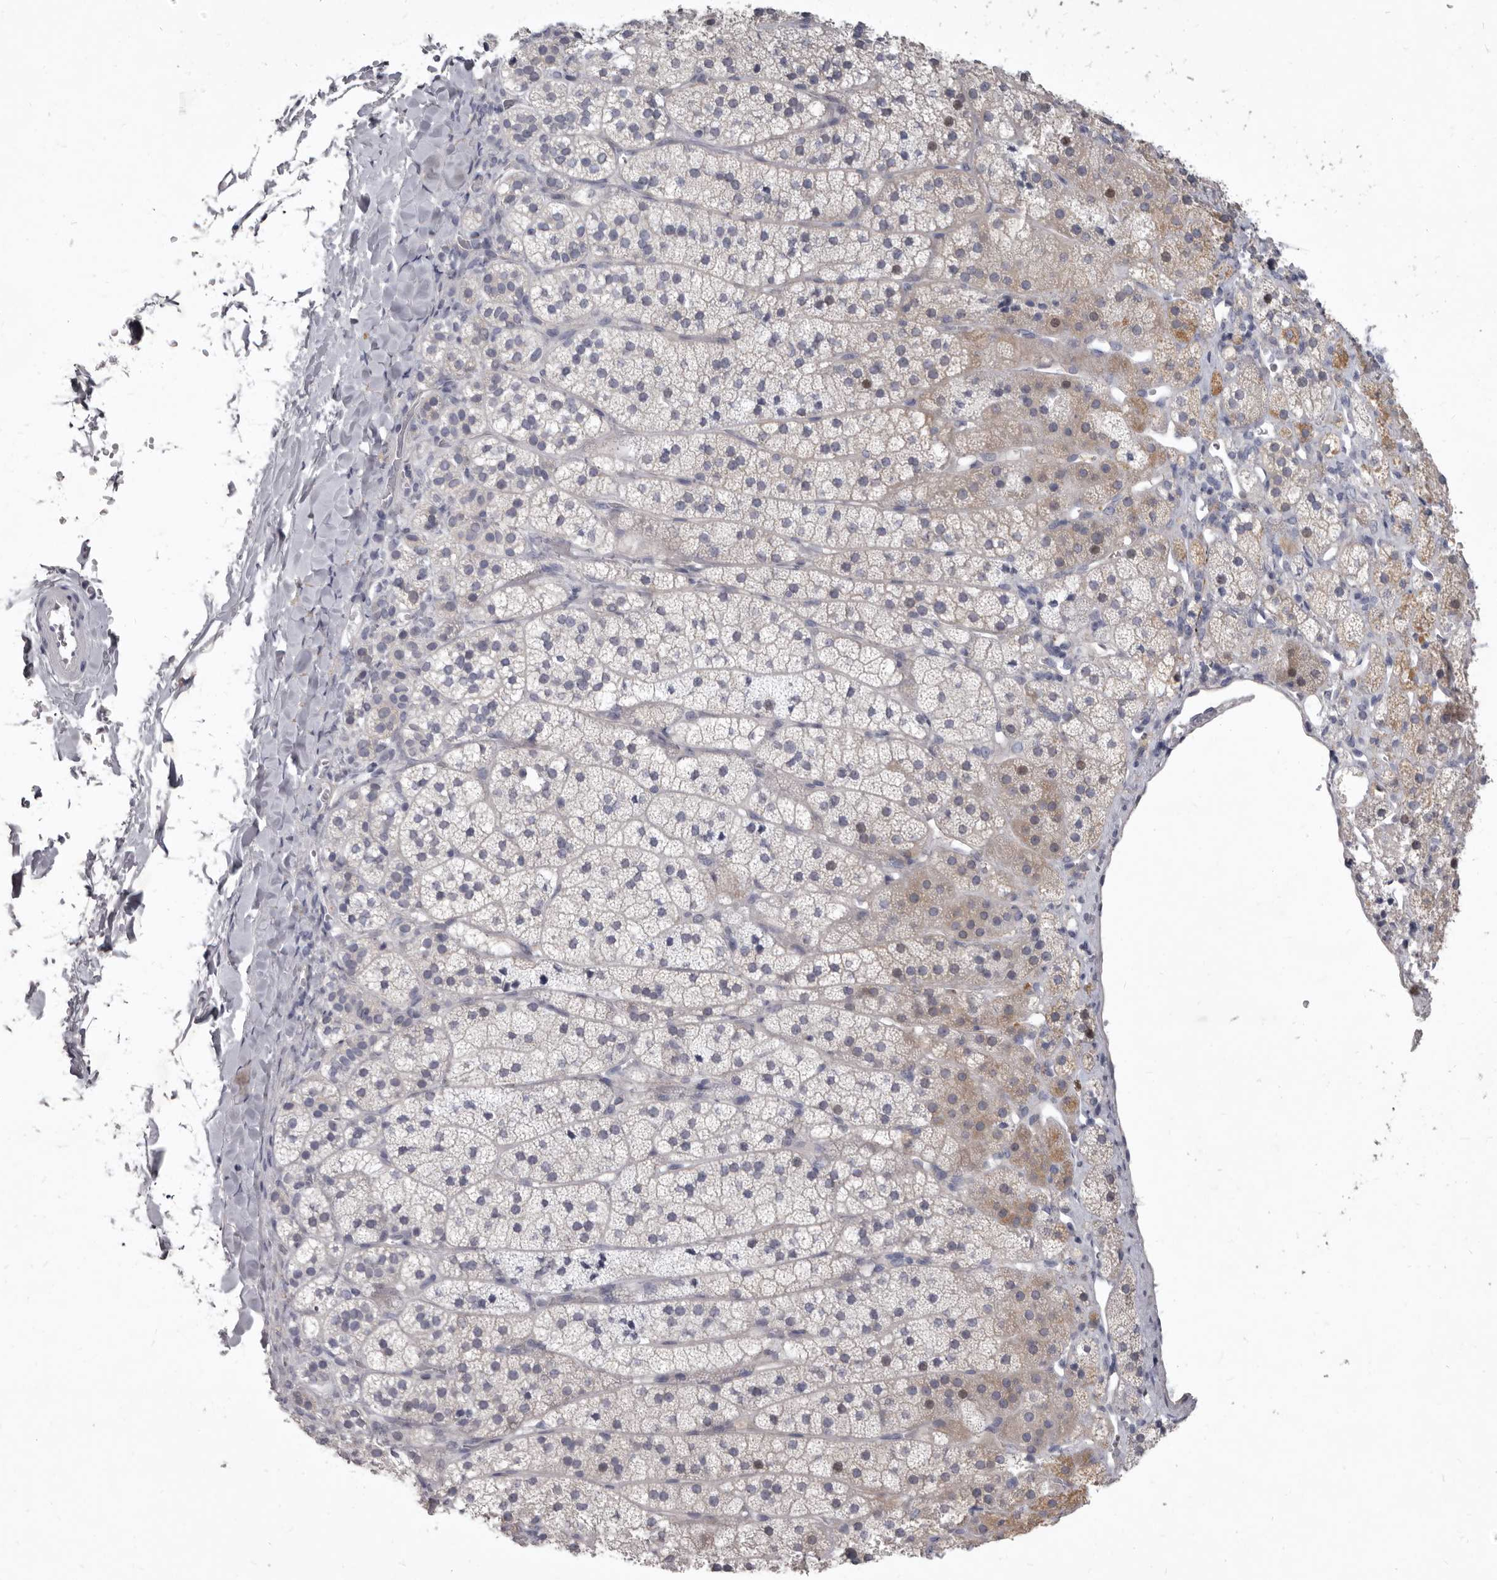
{"staining": {"intensity": "weak", "quantity": "<25%", "location": "cytoplasmic/membranous"}, "tissue": "adrenal gland", "cell_type": "Glandular cells", "image_type": "normal", "snomed": [{"axis": "morphology", "description": "Normal tissue, NOS"}, {"axis": "topography", "description": "Adrenal gland"}], "caption": "Human adrenal gland stained for a protein using immunohistochemistry displays no expression in glandular cells.", "gene": "GSK3B", "patient": {"sex": "female", "age": 44}}